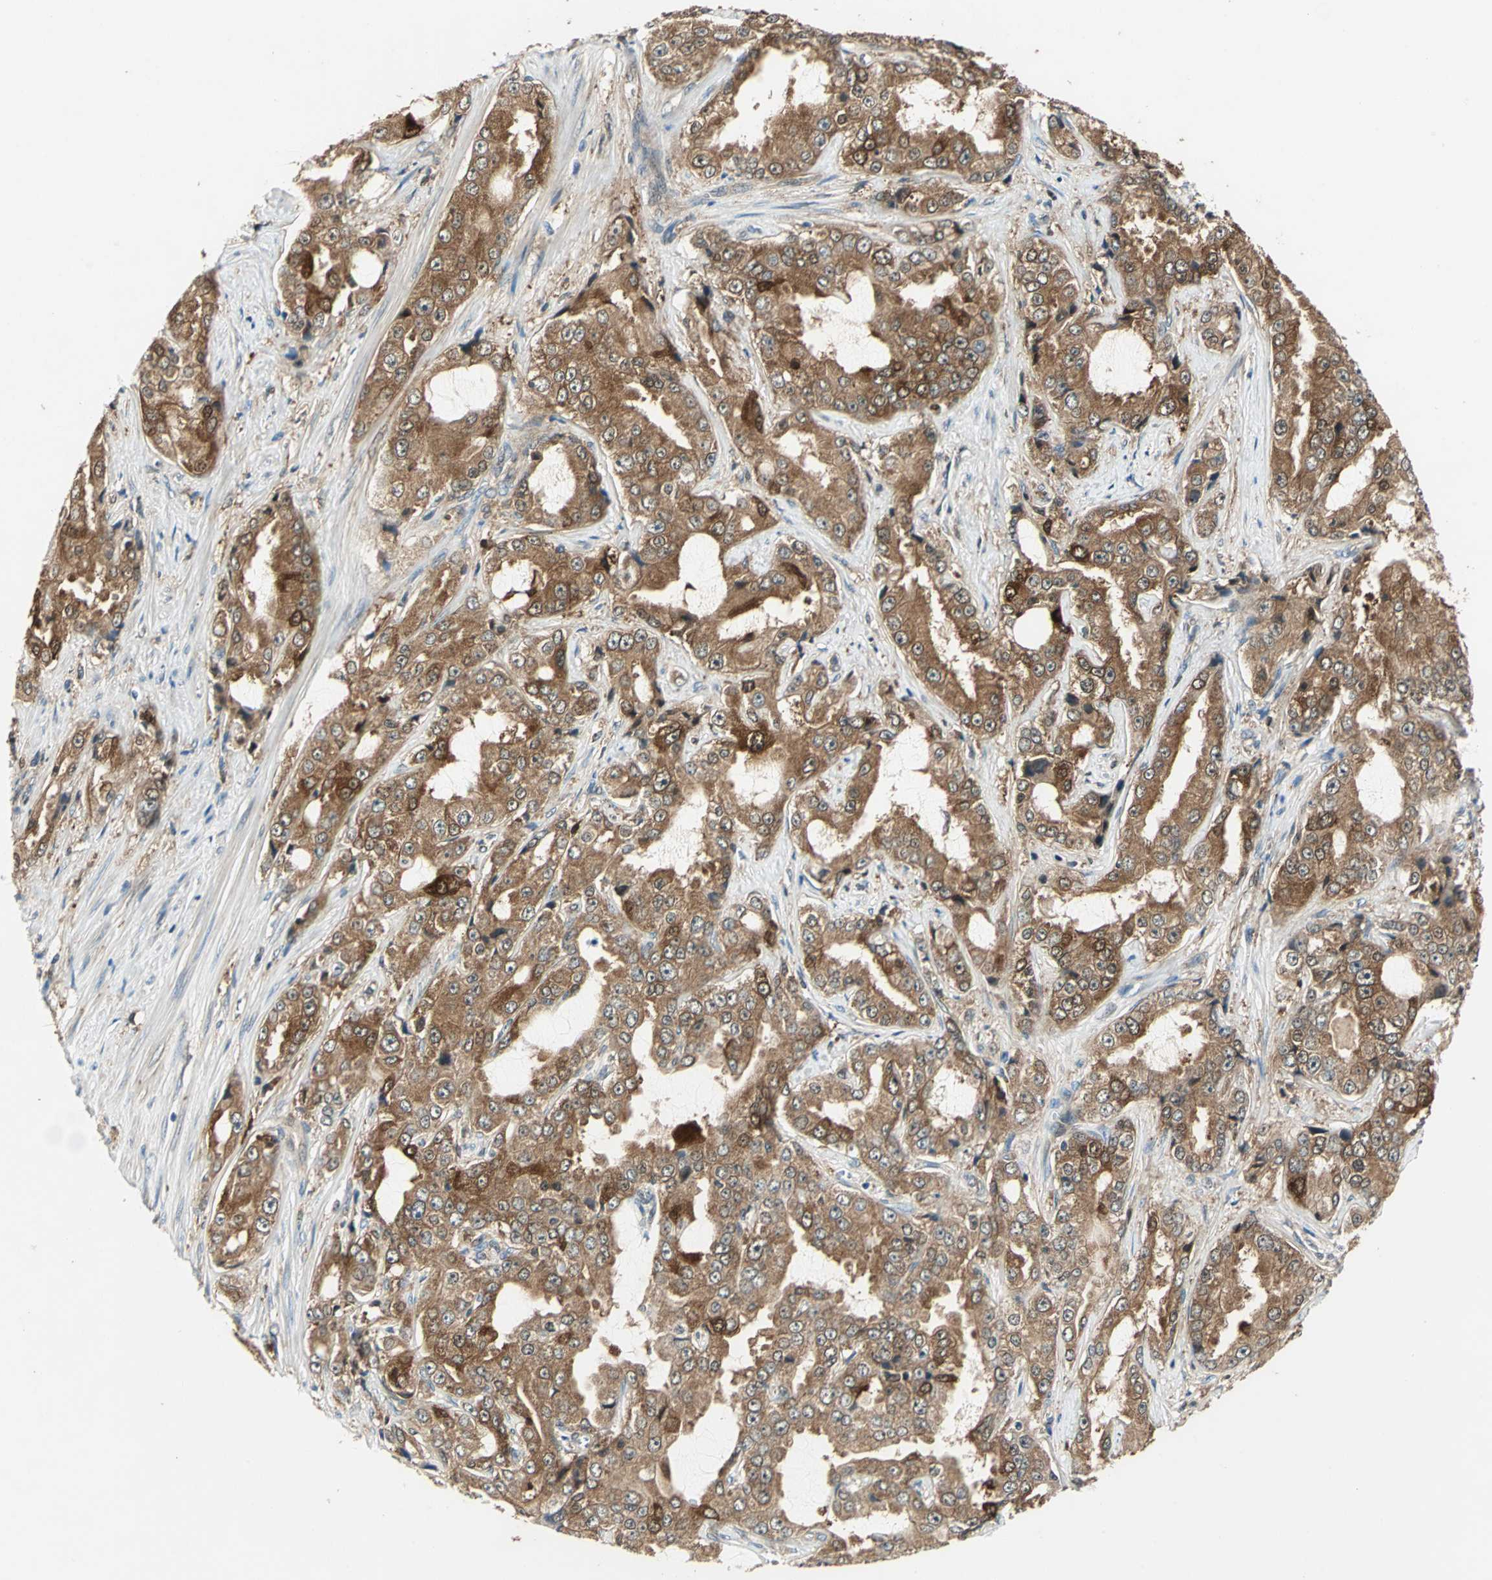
{"staining": {"intensity": "moderate", "quantity": ">75%", "location": "cytoplasmic/membranous,nuclear"}, "tissue": "prostate cancer", "cell_type": "Tumor cells", "image_type": "cancer", "snomed": [{"axis": "morphology", "description": "Adenocarcinoma, High grade"}, {"axis": "topography", "description": "Prostate"}], "caption": "A brown stain highlights moderate cytoplasmic/membranous and nuclear staining of a protein in high-grade adenocarcinoma (prostate) tumor cells. The protein of interest is stained brown, and the nuclei are stained in blue (DAB IHC with brightfield microscopy, high magnification).", "gene": "RRM2B", "patient": {"sex": "male", "age": 73}}